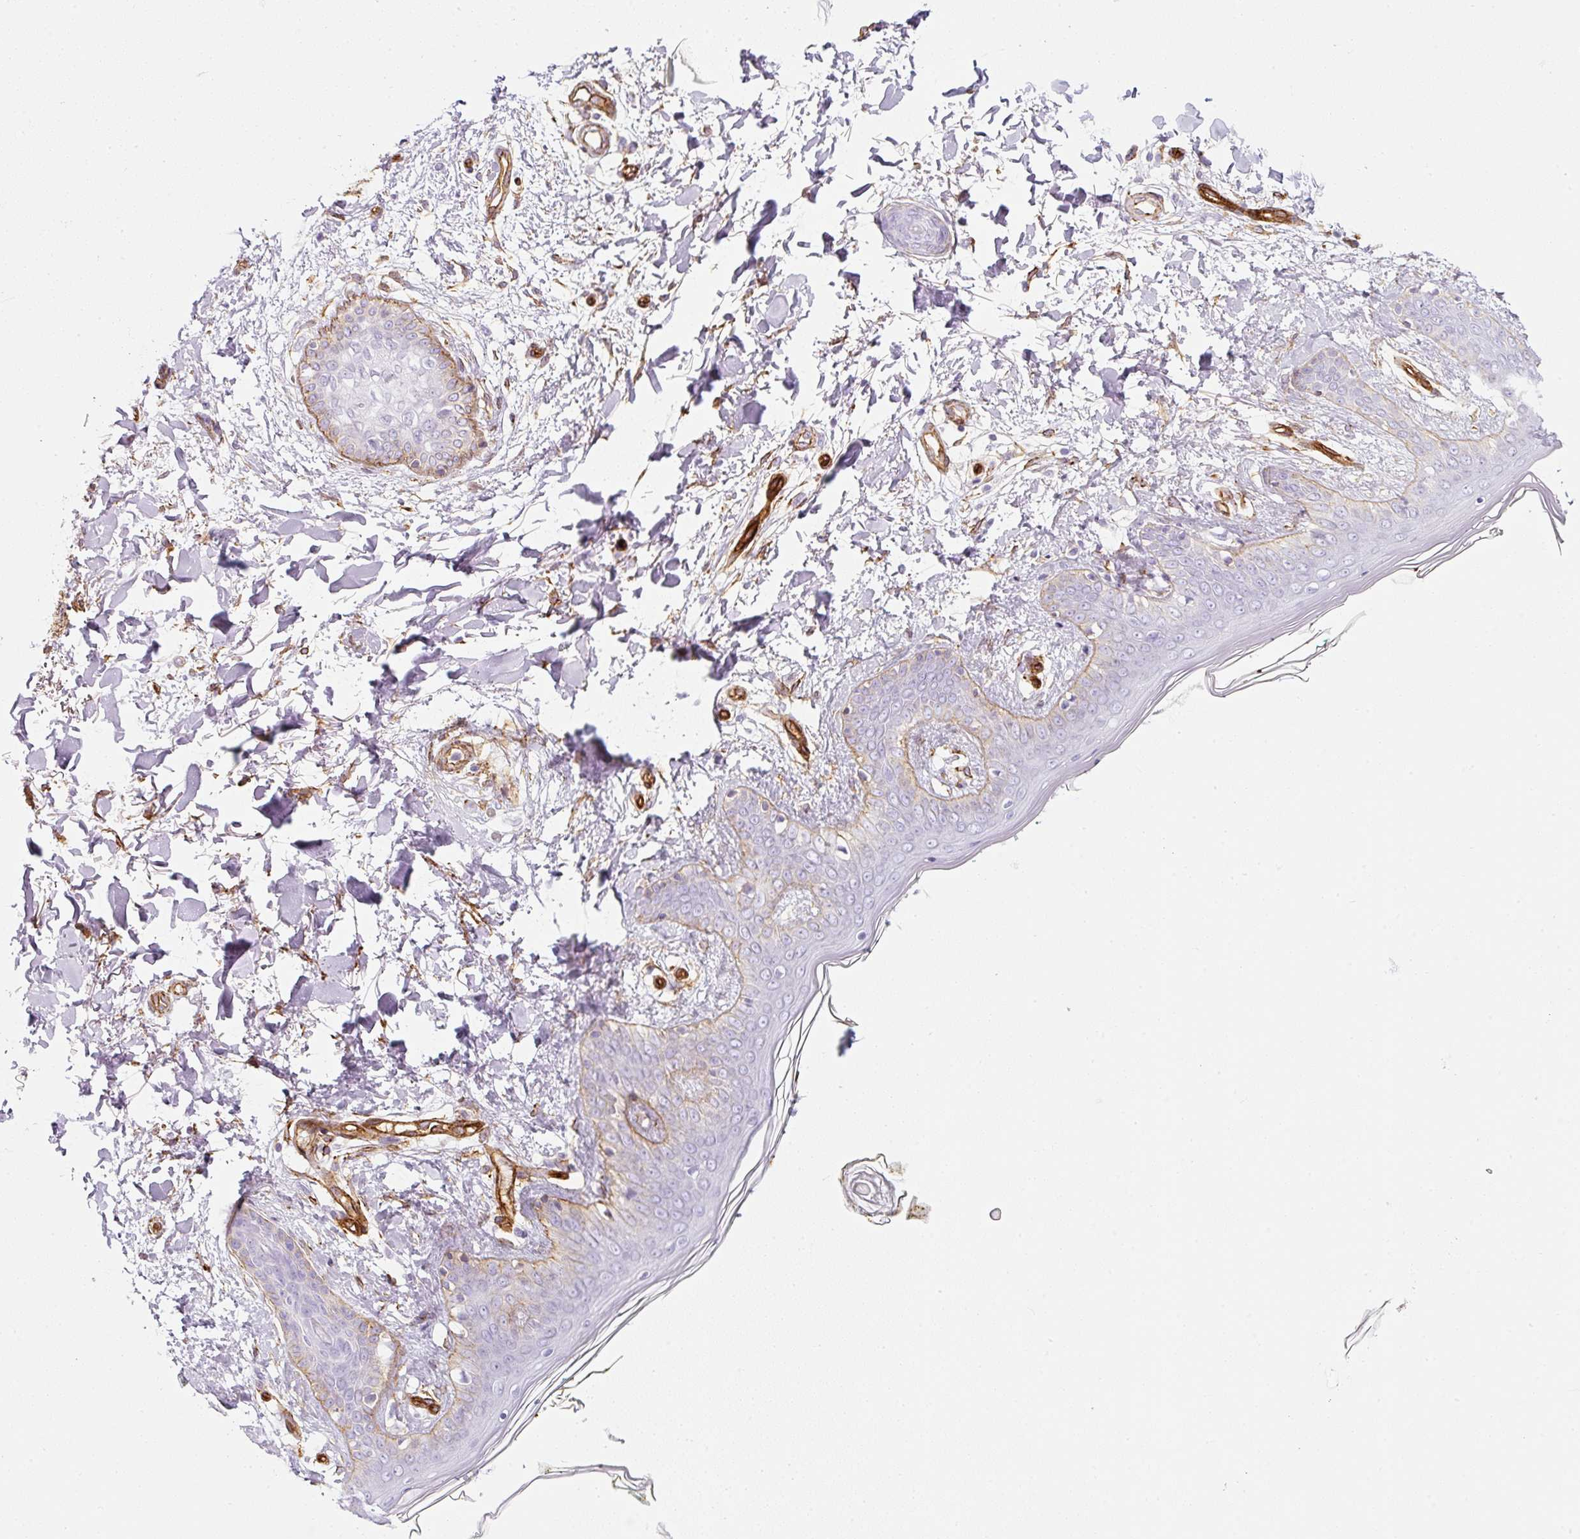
{"staining": {"intensity": "strong", "quantity": "25%-75%", "location": "cytoplasmic/membranous"}, "tissue": "skin", "cell_type": "Fibroblasts", "image_type": "normal", "snomed": [{"axis": "morphology", "description": "Normal tissue, NOS"}, {"axis": "topography", "description": "Skin"}], "caption": "This histopathology image shows immunohistochemistry staining of normal human skin, with high strong cytoplasmic/membranous staining in approximately 25%-75% of fibroblasts.", "gene": "CAVIN3", "patient": {"sex": "female", "age": 34}}